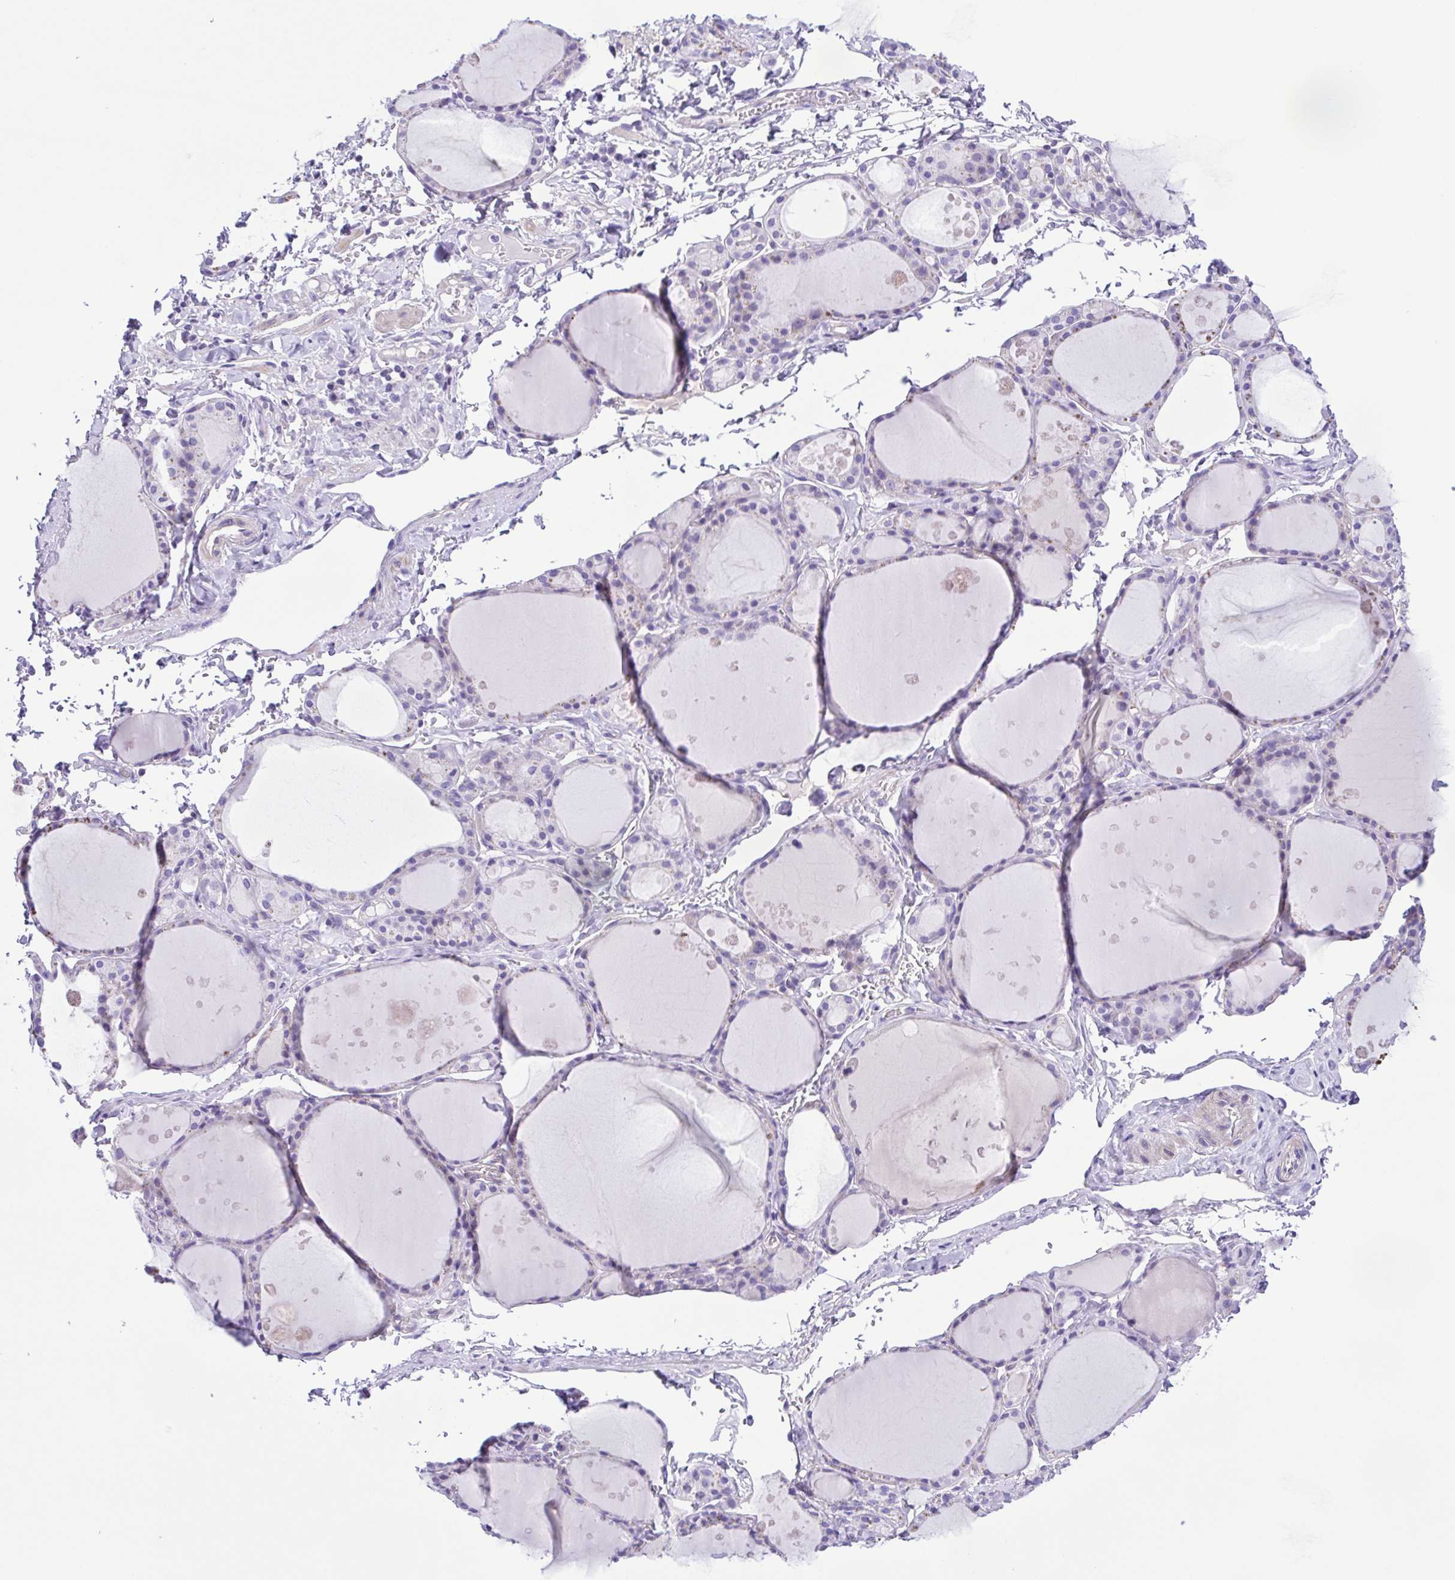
{"staining": {"intensity": "negative", "quantity": "none", "location": "none"}, "tissue": "thyroid gland", "cell_type": "Glandular cells", "image_type": "normal", "snomed": [{"axis": "morphology", "description": "Normal tissue, NOS"}, {"axis": "topography", "description": "Thyroid gland"}], "caption": "An immunohistochemistry (IHC) image of normal thyroid gland is shown. There is no staining in glandular cells of thyroid gland.", "gene": "ISM2", "patient": {"sex": "male", "age": 68}}